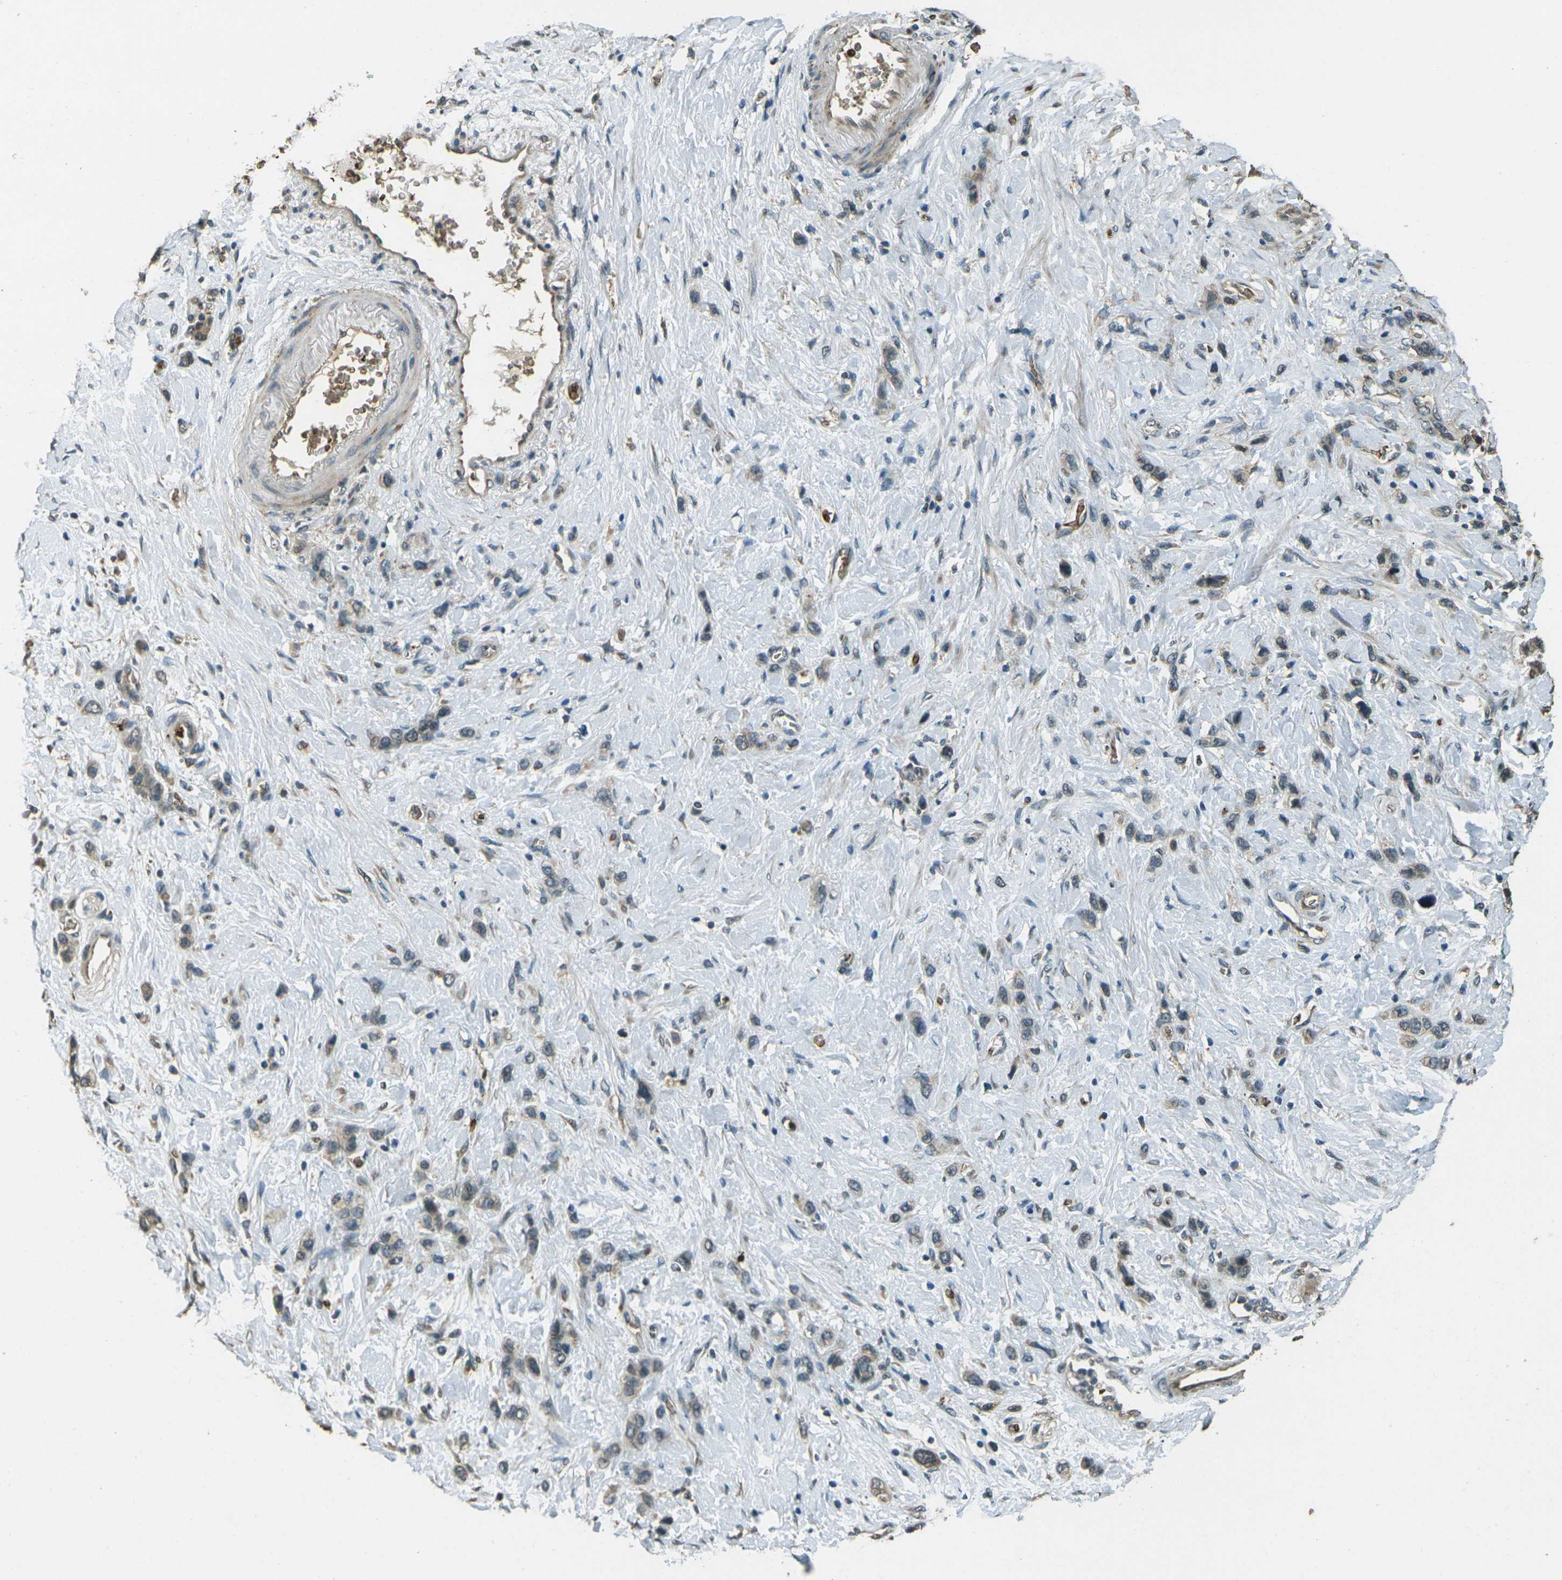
{"staining": {"intensity": "weak", "quantity": ">75%", "location": "cytoplasmic/membranous"}, "tissue": "stomach cancer", "cell_type": "Tumor cells", "image_type": "cancer", "snomed": [{"axis": "morphology", "description": "Adenocarcinoma, NOS"}, {"axis": "morphology", "description": "Adenocarcinoma, High grade"}, {"axis": "topography", "description": "Stomach, upper"}, {"axis": "topography", "description": "Stomach, lower"}], "caption": "Immunohistochemistry (DAB) staining of adenocarcinoma (high-grade) (stomach) demonstrates weak cytoplasmic/membranous protein staining in approximately >75% of tumor cells.", "gene": "TOR1A", "patient": {"sex": "female", "age": 65}}